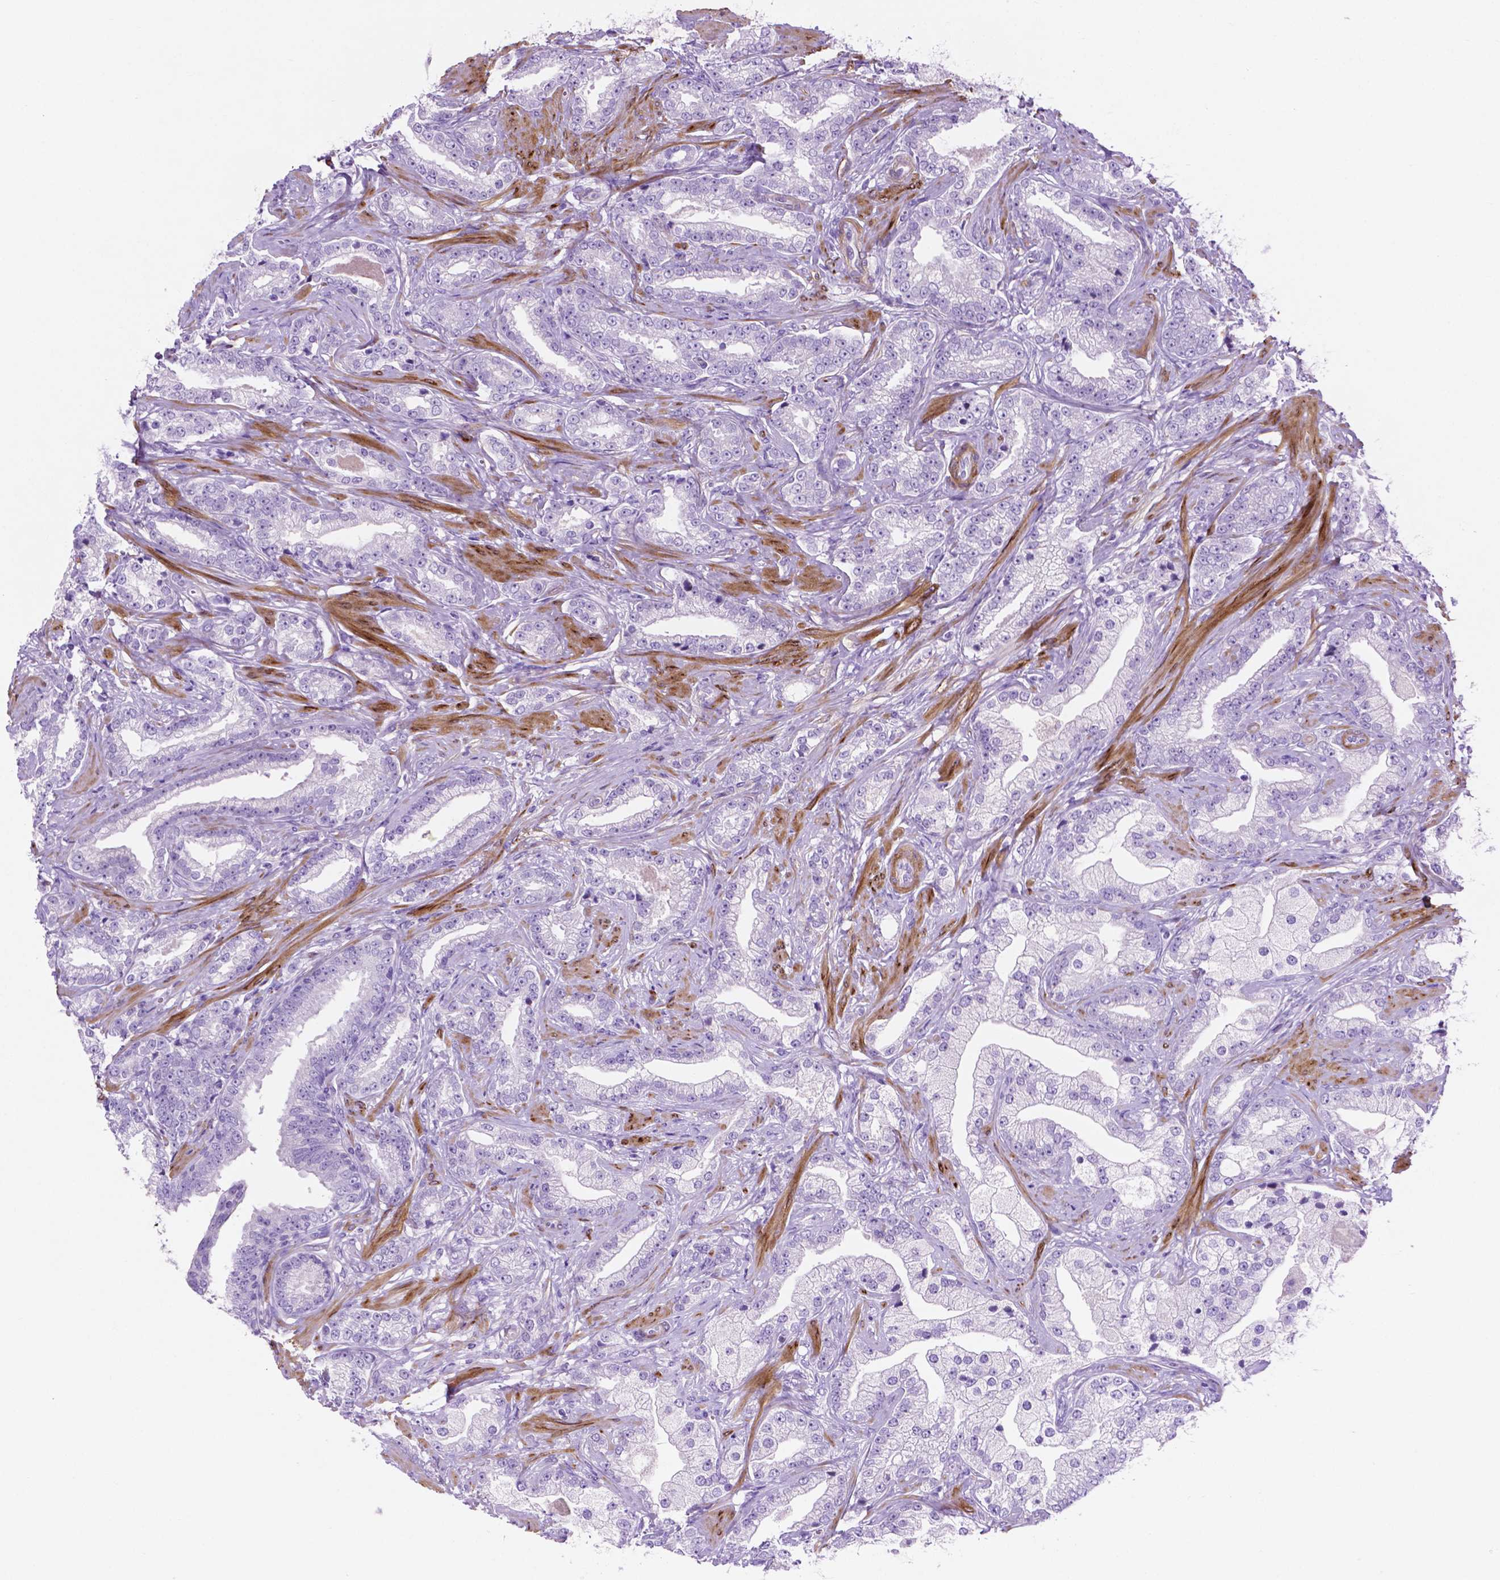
{"staining": {"intensity": "negative", "quantity": "none", "location": "none"}, "tissue": "prostate cancer", "cell_type": "Tumor cells", "image_type": "cancer", "snomed": [{"axis": "morphology", "description": "Adenocarcinoma, Low grade"}, {"axis": "topography", "description": "Prostate"}], "caption": "Tumor cells are negative for protein expression in human prostate adenocarcinoma (low-grade). (Stains: DAB (3,3'-diaminobenzidine) immunohistochemistry with hematoxylin counter stain, Microscopy: brightfield microscopy at high magnification).", "gene": "ASPG", "patient": {"sex": "male", "age": 61}}